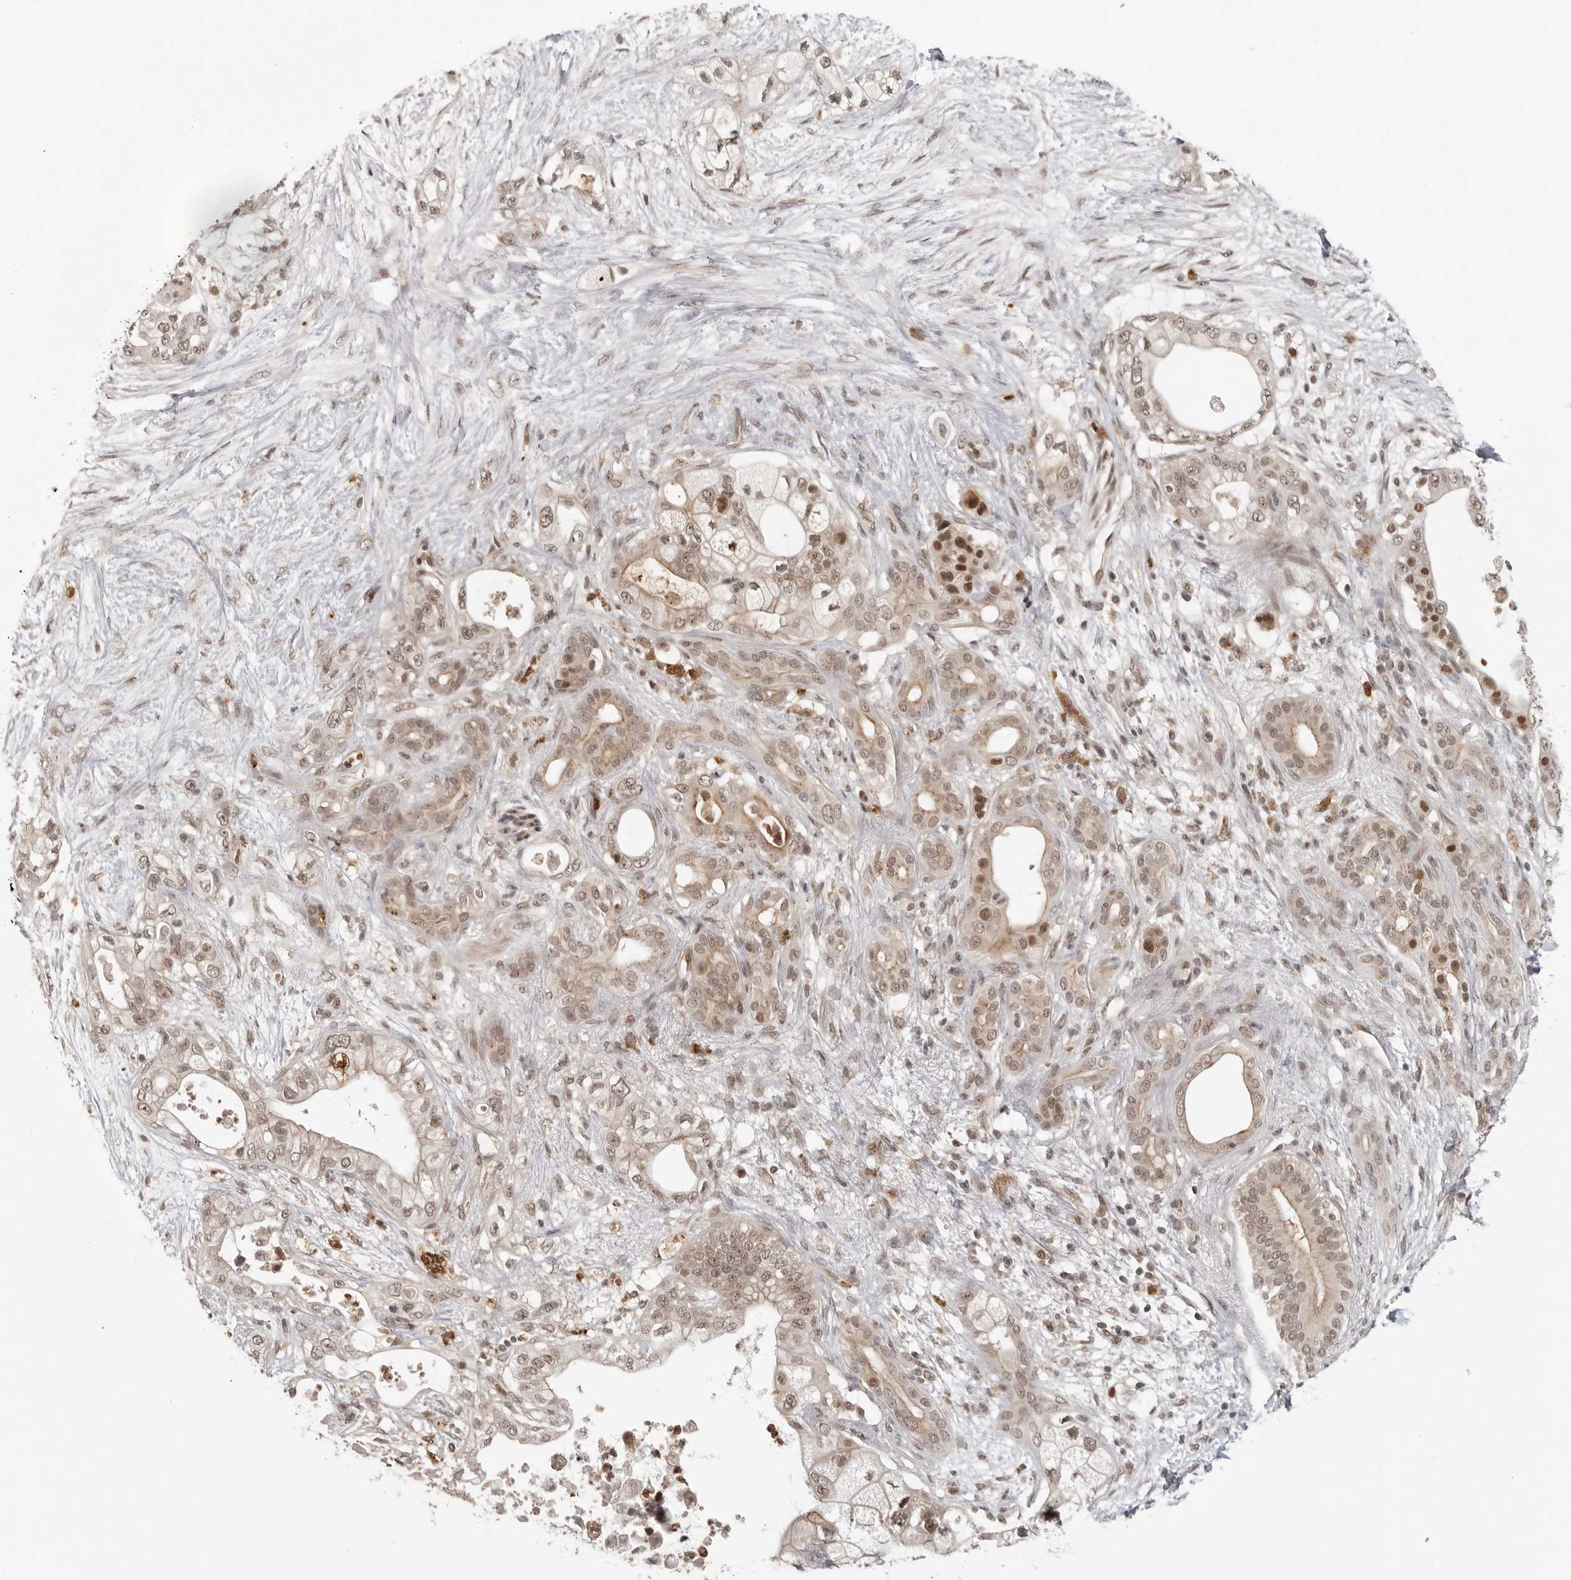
{"staining": {"intensity": "weak", "quantity": ">75%", "location": "cytoplasmic/membranous,nuclear"}, "tissue": "pancreatic cancer", "cell_type": "Tumor cells", "image_type": "cancer", "snomed": [{"axis": "morphology", "description": "Adenocarcinoma, NOS"}, {"axis": "topography", "description": "Pancreas"}], "caption": "Protein staining by immunohistochemistry exhibits weak cytoplasmic/membranous and nuclear staining in about >75% of tumor cells in pancreatic cancer.", "gene": "PEG3", "patient": {"sex": "male", "age": 53}}